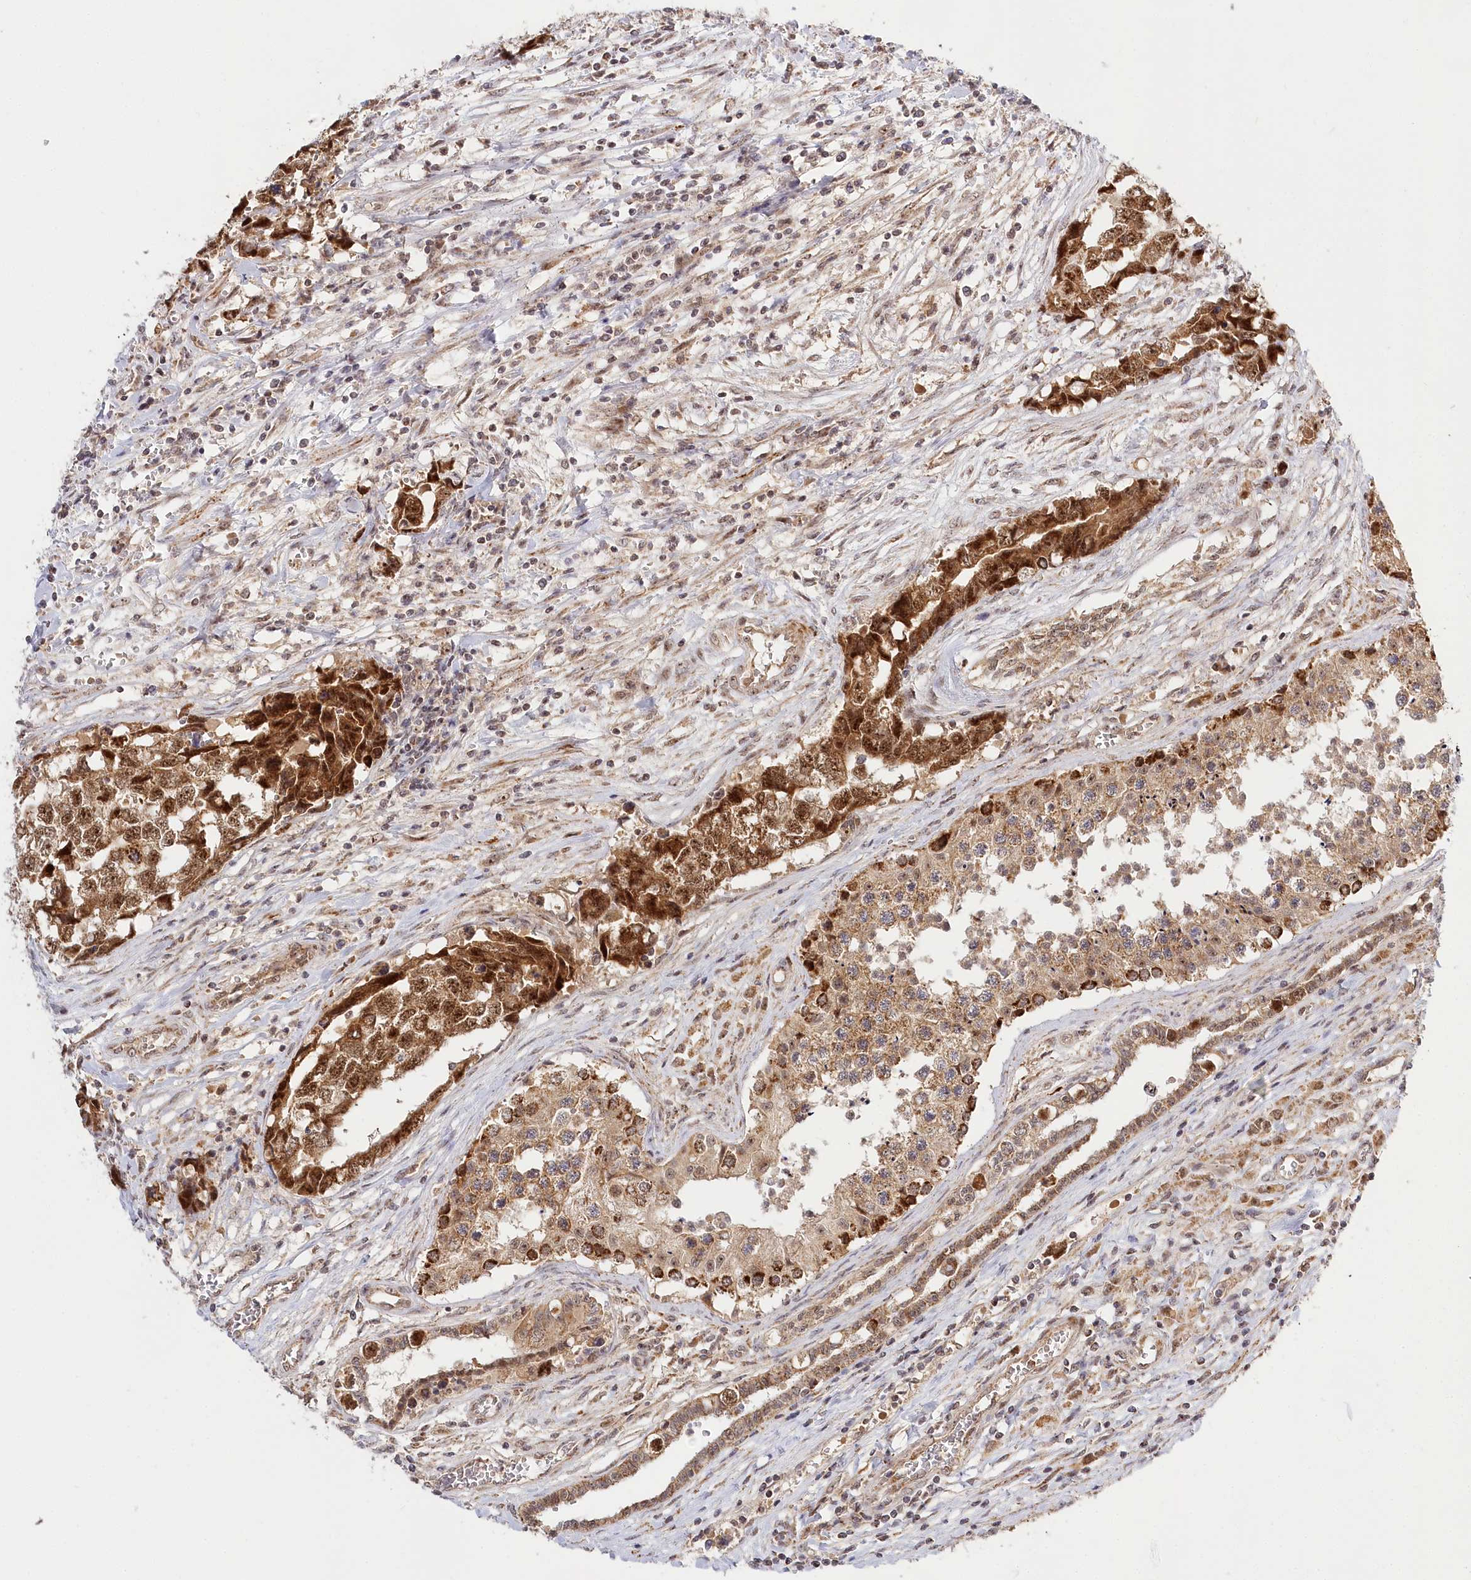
{"staining": {"intensity": "moderate", "quantity": ">75%", "location": "cytoplasmic/membranous,nuclear"}, "tissue": "testis cancer", "cell_type": "Tumor cells", "image_type": "cancer", "snomed": [{"axis": "morphology", "description": "Carcinoma, Embryonal, NOS"}, {"axis": "topography", "description": "Testis"}], "caption": "An immunohistochemistry image of tumor tissue is shown. Protein staining in brown shows moderate cytoplasmic/membranous and nuclear positivity in testis cancer (embryonal carcinoma) within tumor cells.", "gene": "RTN4IP1", "patient": {"sex": "male", "age": 31}}